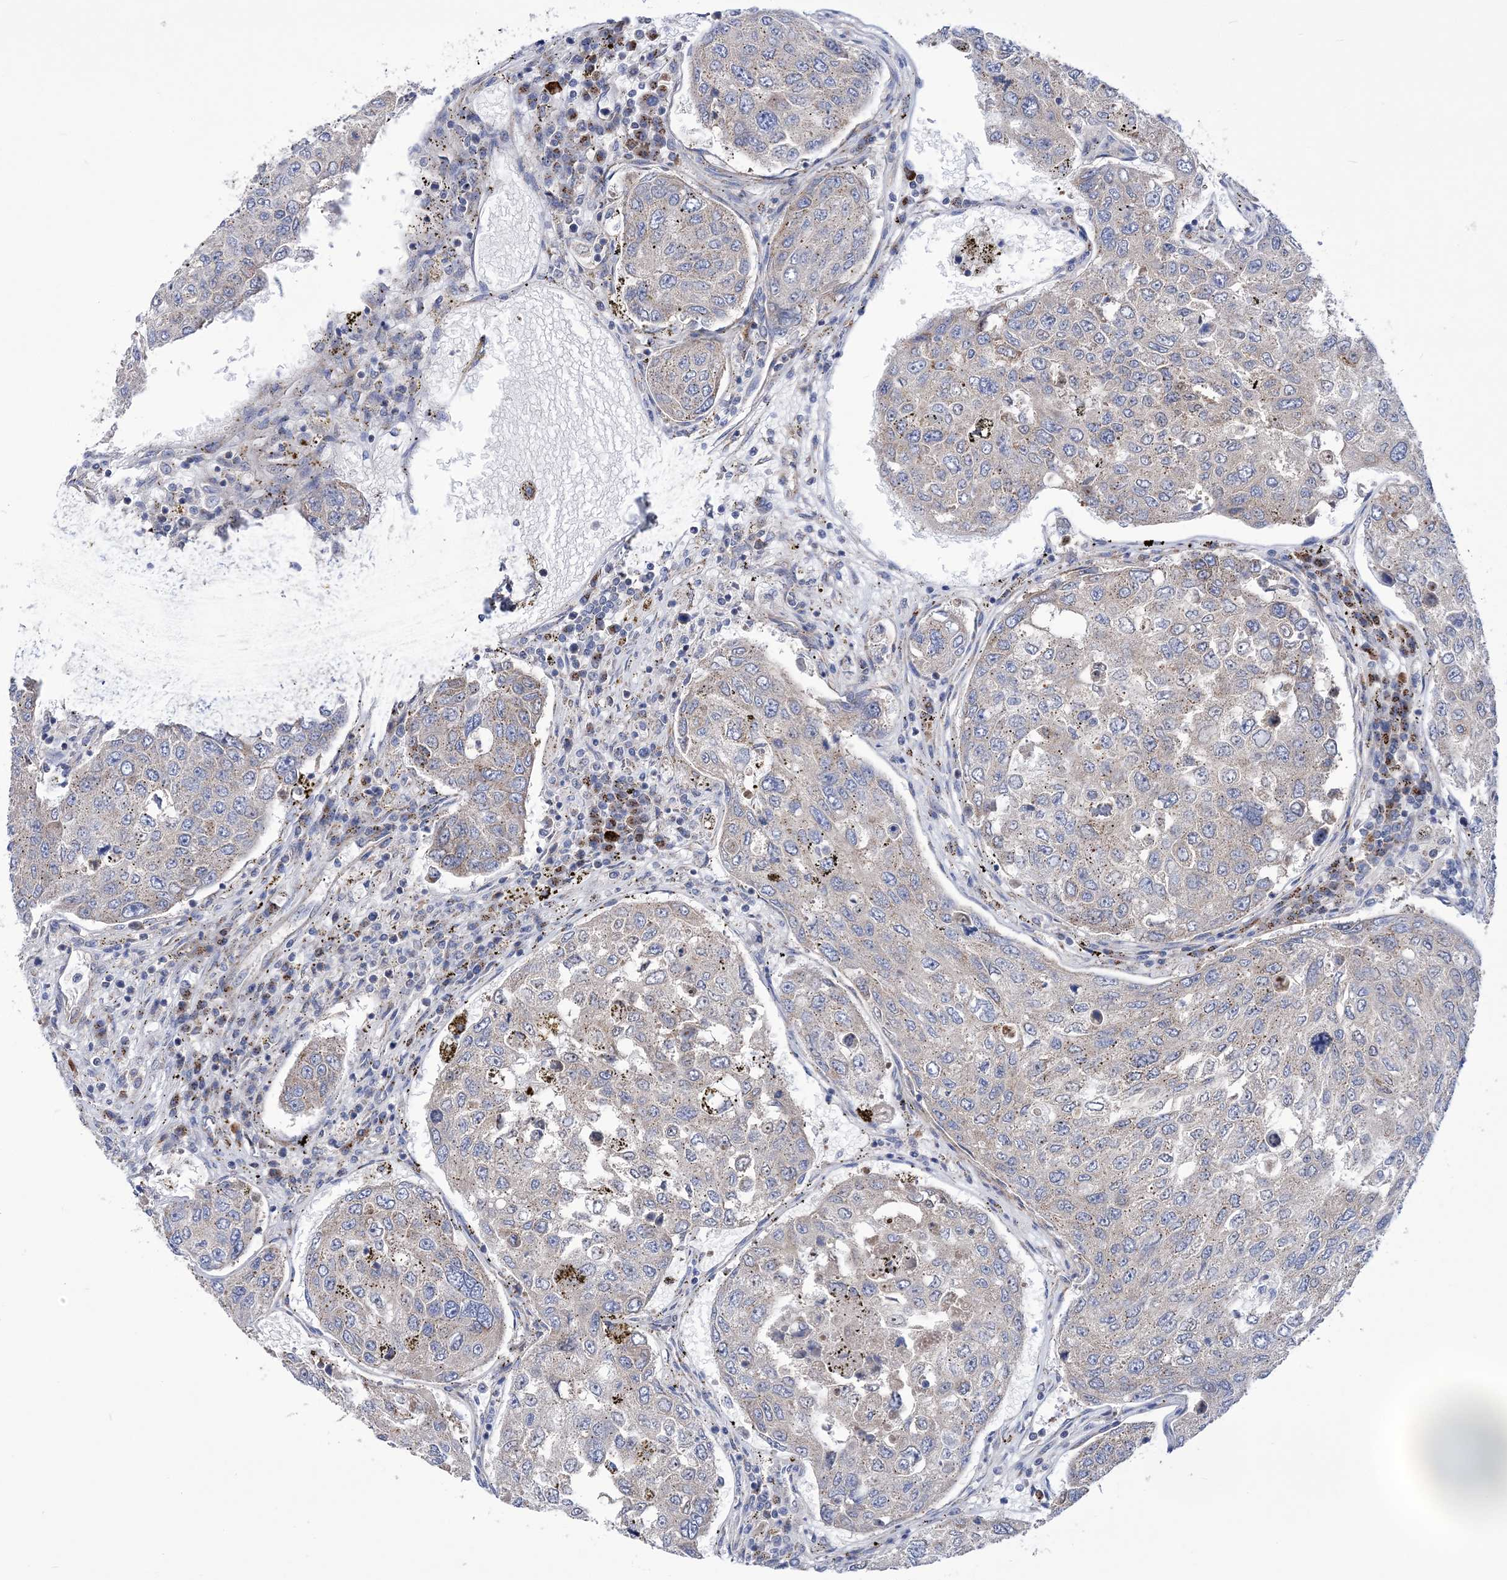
{"staining": {"intensity": "negative", "quantity": "none", "location": "none"}, "tissue": "urothelial cancer", "cell_type": "Tumor cells", "image_type": "cancer", "snomed": [{"axis": "morphology", "description": "Urothelial carcinoma, High grade"}, {"axis": "topography", "description": "Lymph node"}, {"axis": "topography", "description": "Urinary bladder"}], "caption": "The immunohistochemistry micrograph has no significant staining in tumor cells of high-grade urothelial carcinoma tissue.", "gene": "COPB2", "patient": {"sex": "male", "age": 51}}